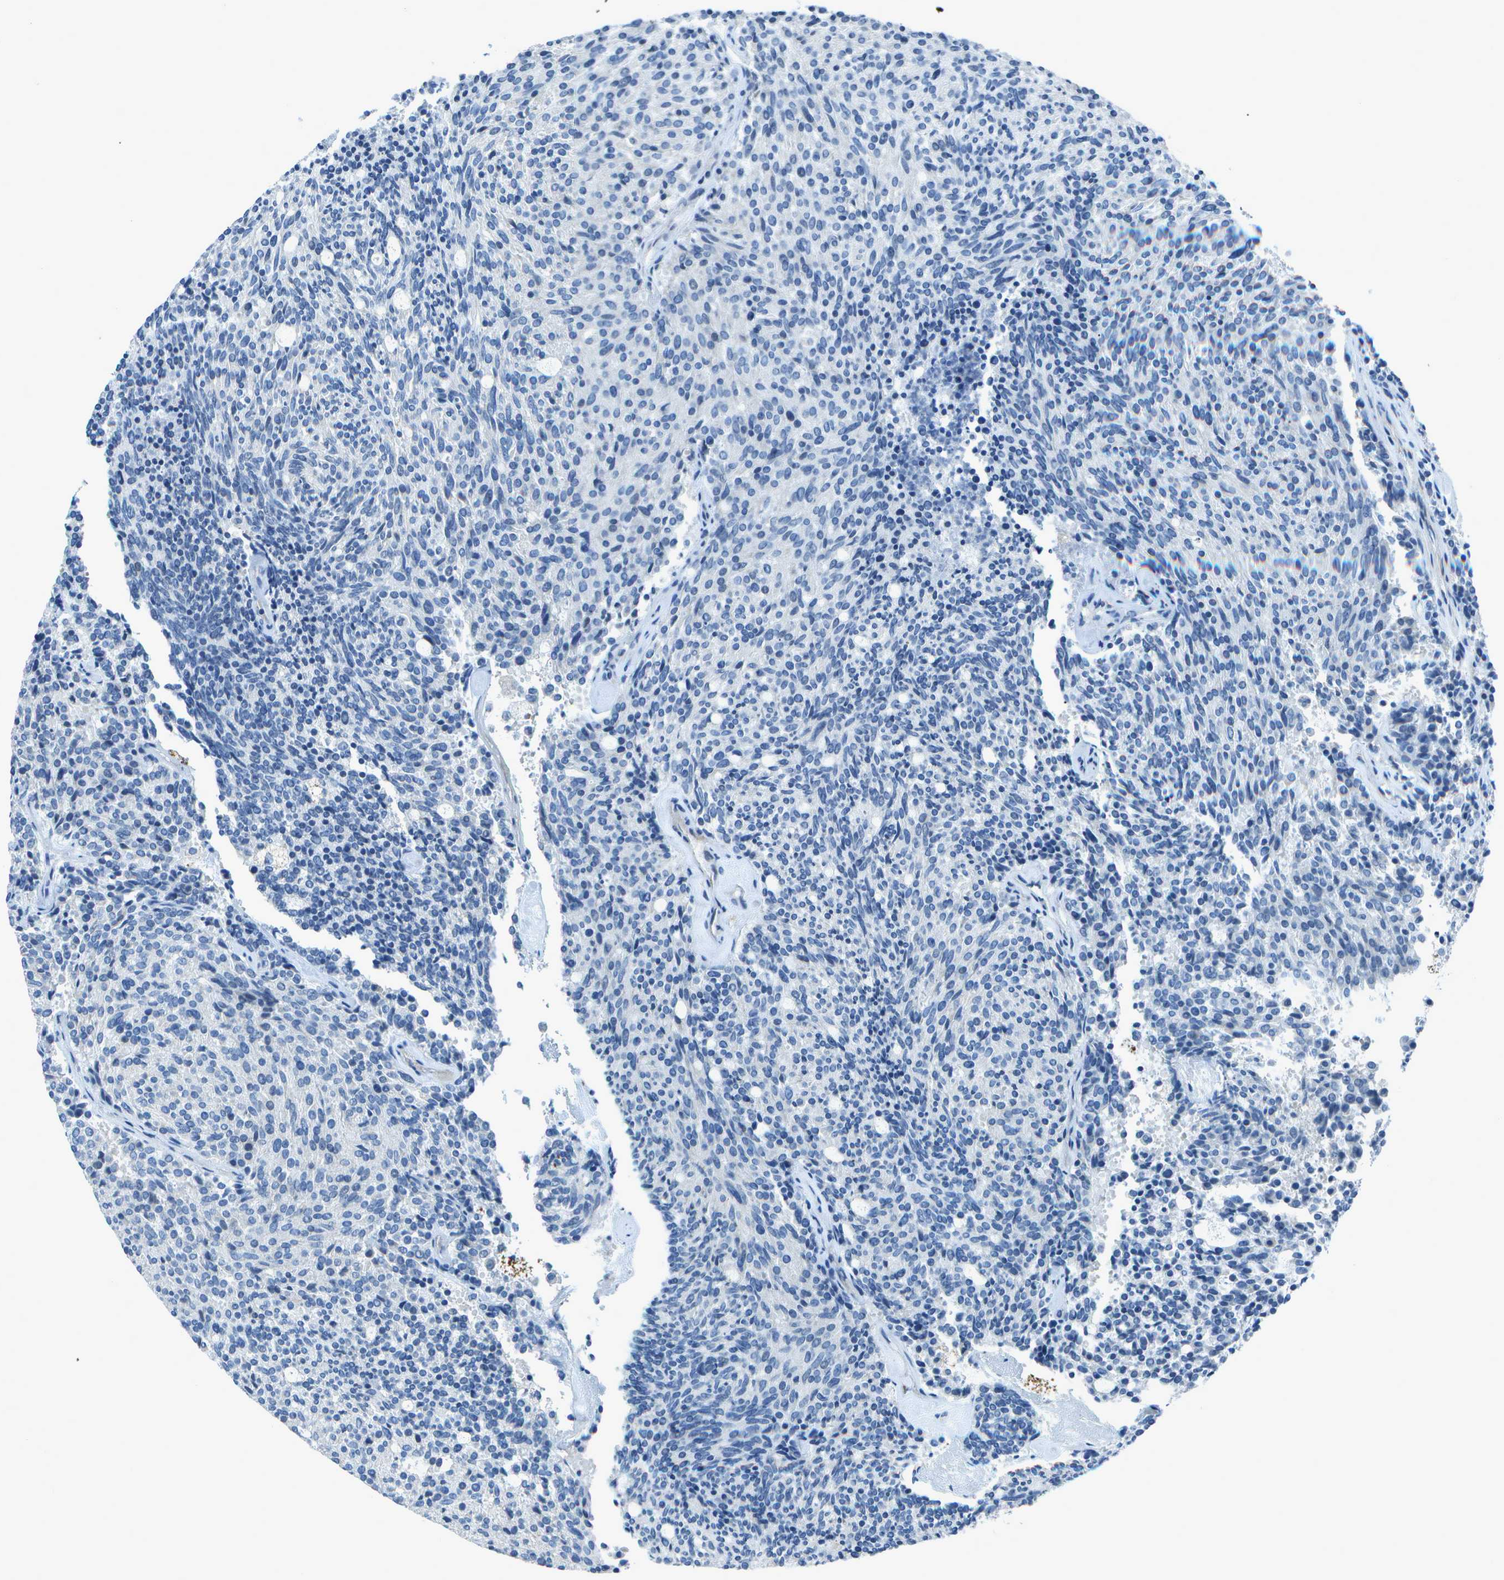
{"staining": {"intensity": "negative", "quantity": "none", "location": "none"}, "tissue": "carcinoid", "cell_type": "Tumor cells", "image_type": "cancer", "snomed": [{"axis": "morphology", "description": "Carcinoid, malignant, NOS"}, {"axis": "topography", "description": "Pancreas"}], "caption": "High magnification brightfield microscopy of malignant carcinoid stained with DAB (brown) and counterstained with hematoxylin (blue): tumor cells show no significant positivity.", "gene": "DCT", "patient": {"sex": "female", "age": 54}}